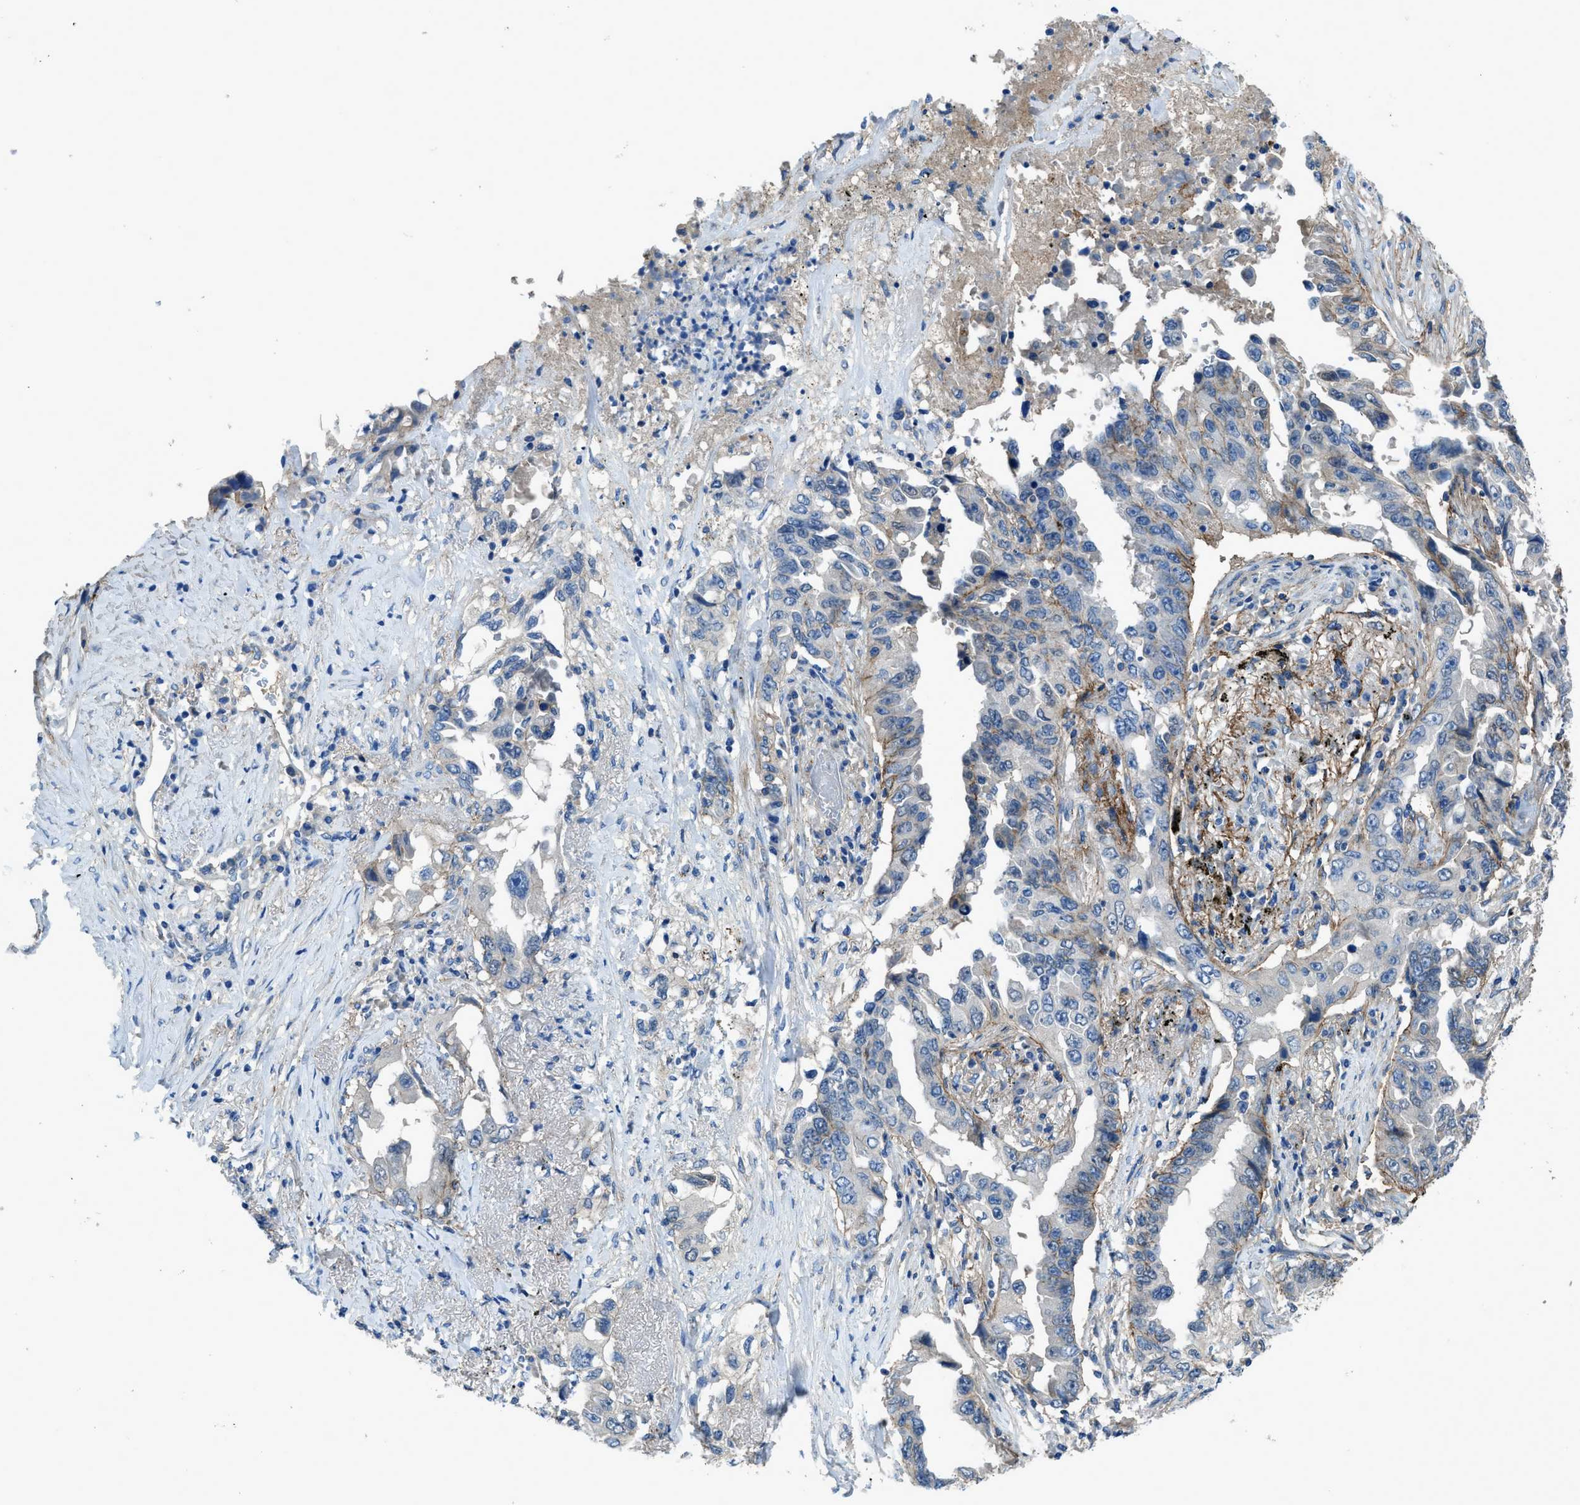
{"staining": {"intensity": "weak", "quantity": "<25%", "location": "cytoplasmic/membranous"}, "tissue": "lung cancer", "cell_type": "Tumor cells", "image_type": "cancer", "snomed": [{"axis": "morphology", "description": "Adenocarcinoma, NOS"}, {"axis": "topography", "description": "Lung"}], "caption": "Immunohistochemistry of human lung cancer (adenocarcinoma) demonstrates no expression in tumor cells.", "gene": "PTGFRN", "patient": {"sex": "female", "age": 51}}